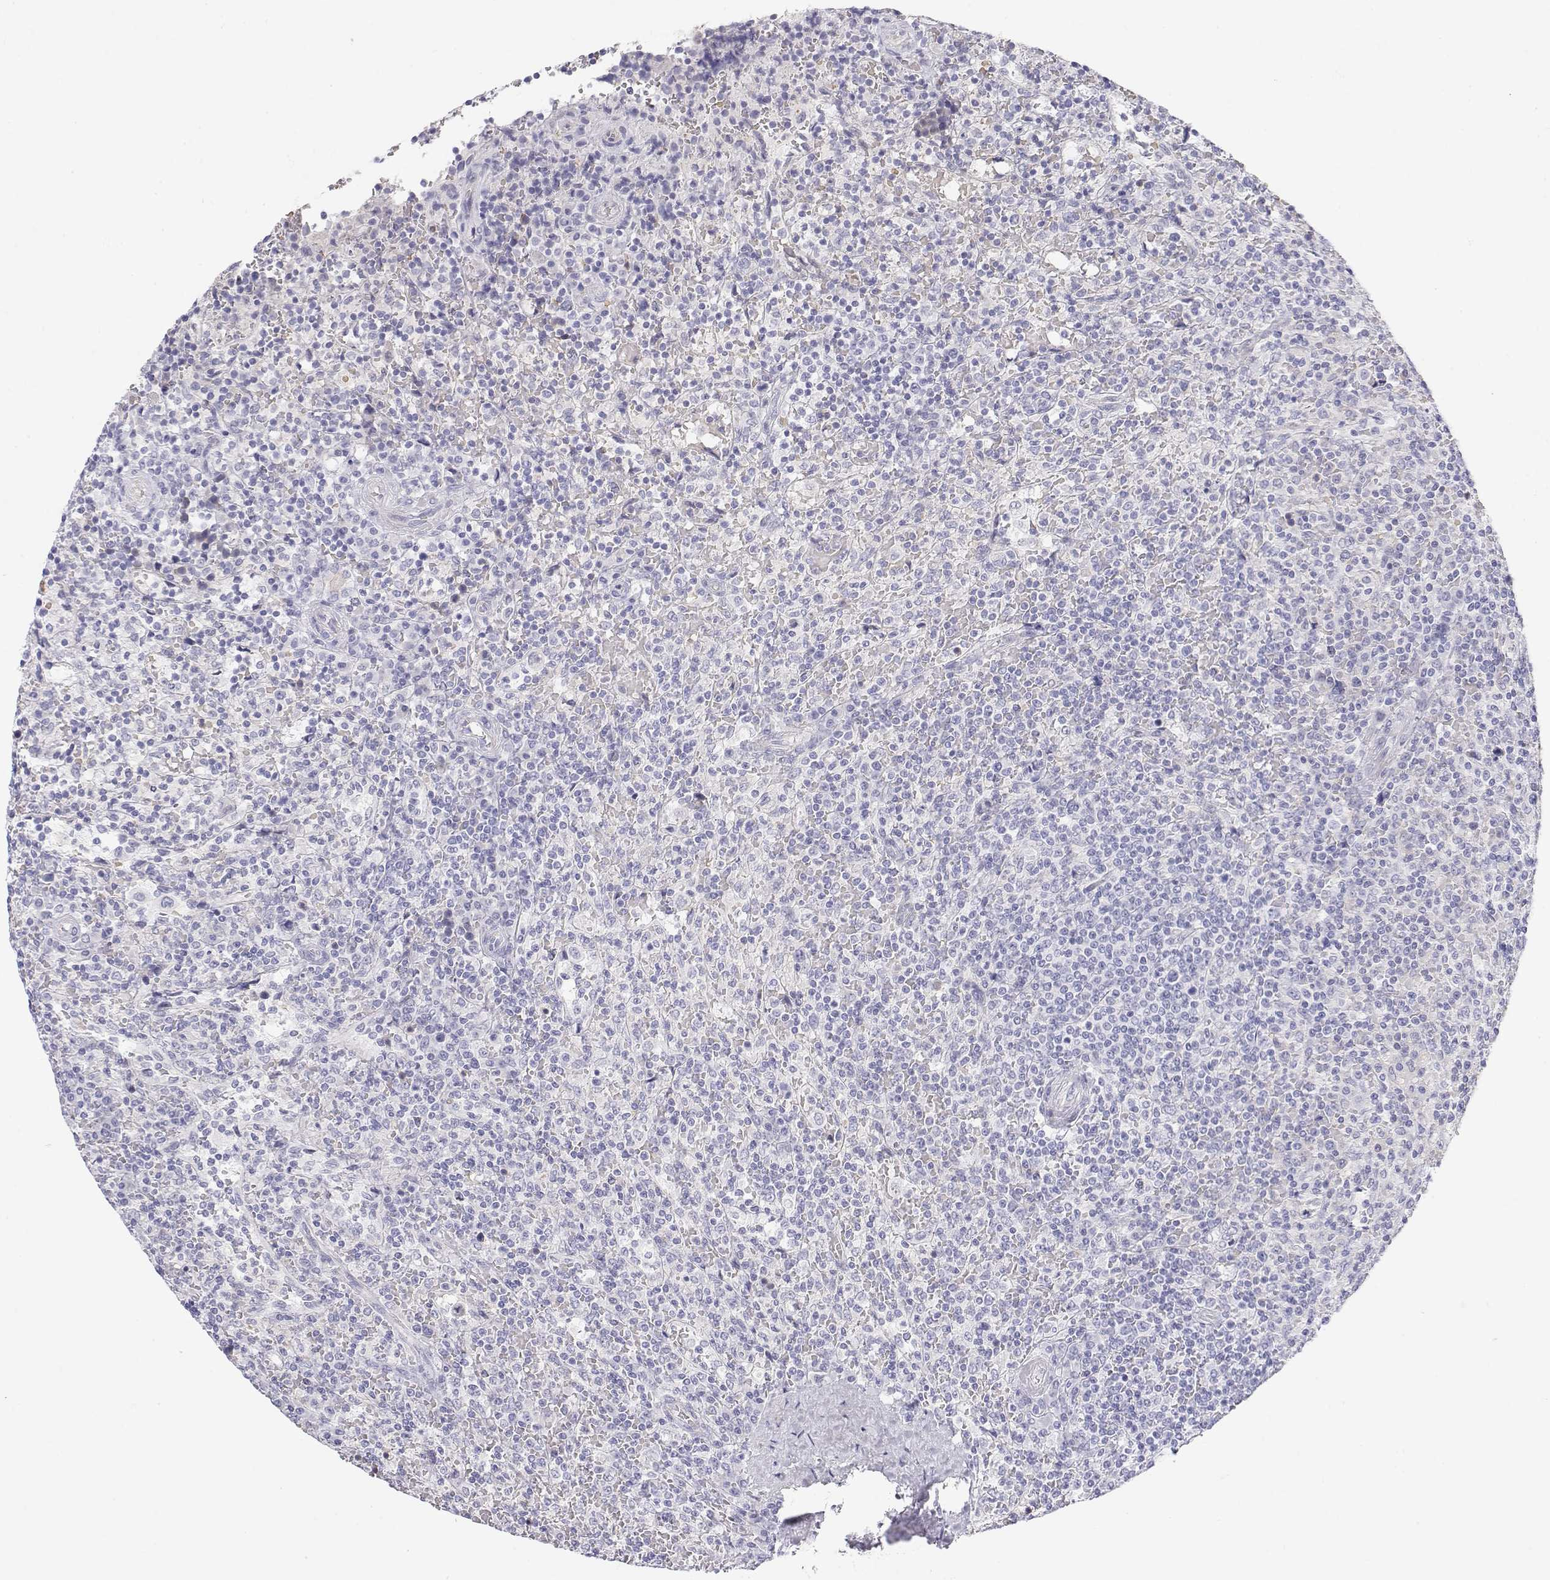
{"staining": {"intensity": "negative", "quantity": "none", "location": "none"}, "tissue": "lymphoma", "cell_type": "Tumor cells", "image_type": "cancer", "snomed": [{"axis": "morphology", "description": "Malignant lymphoma, non-Hodgkin's type, Low grade"}, {"axis": "topography", "description": "Spleen"}], "caption": "Image shows no significant protein expression in tumor cells of lymphoma. Brightfield microscopy of immunohistochemistry stained with DAB (3,3'-diaminobenzidine) (brown) and hematoxylin (blue), captured at high magnification.", "gene": "MISP", "patient": {"sex": "male", "age": 62}}